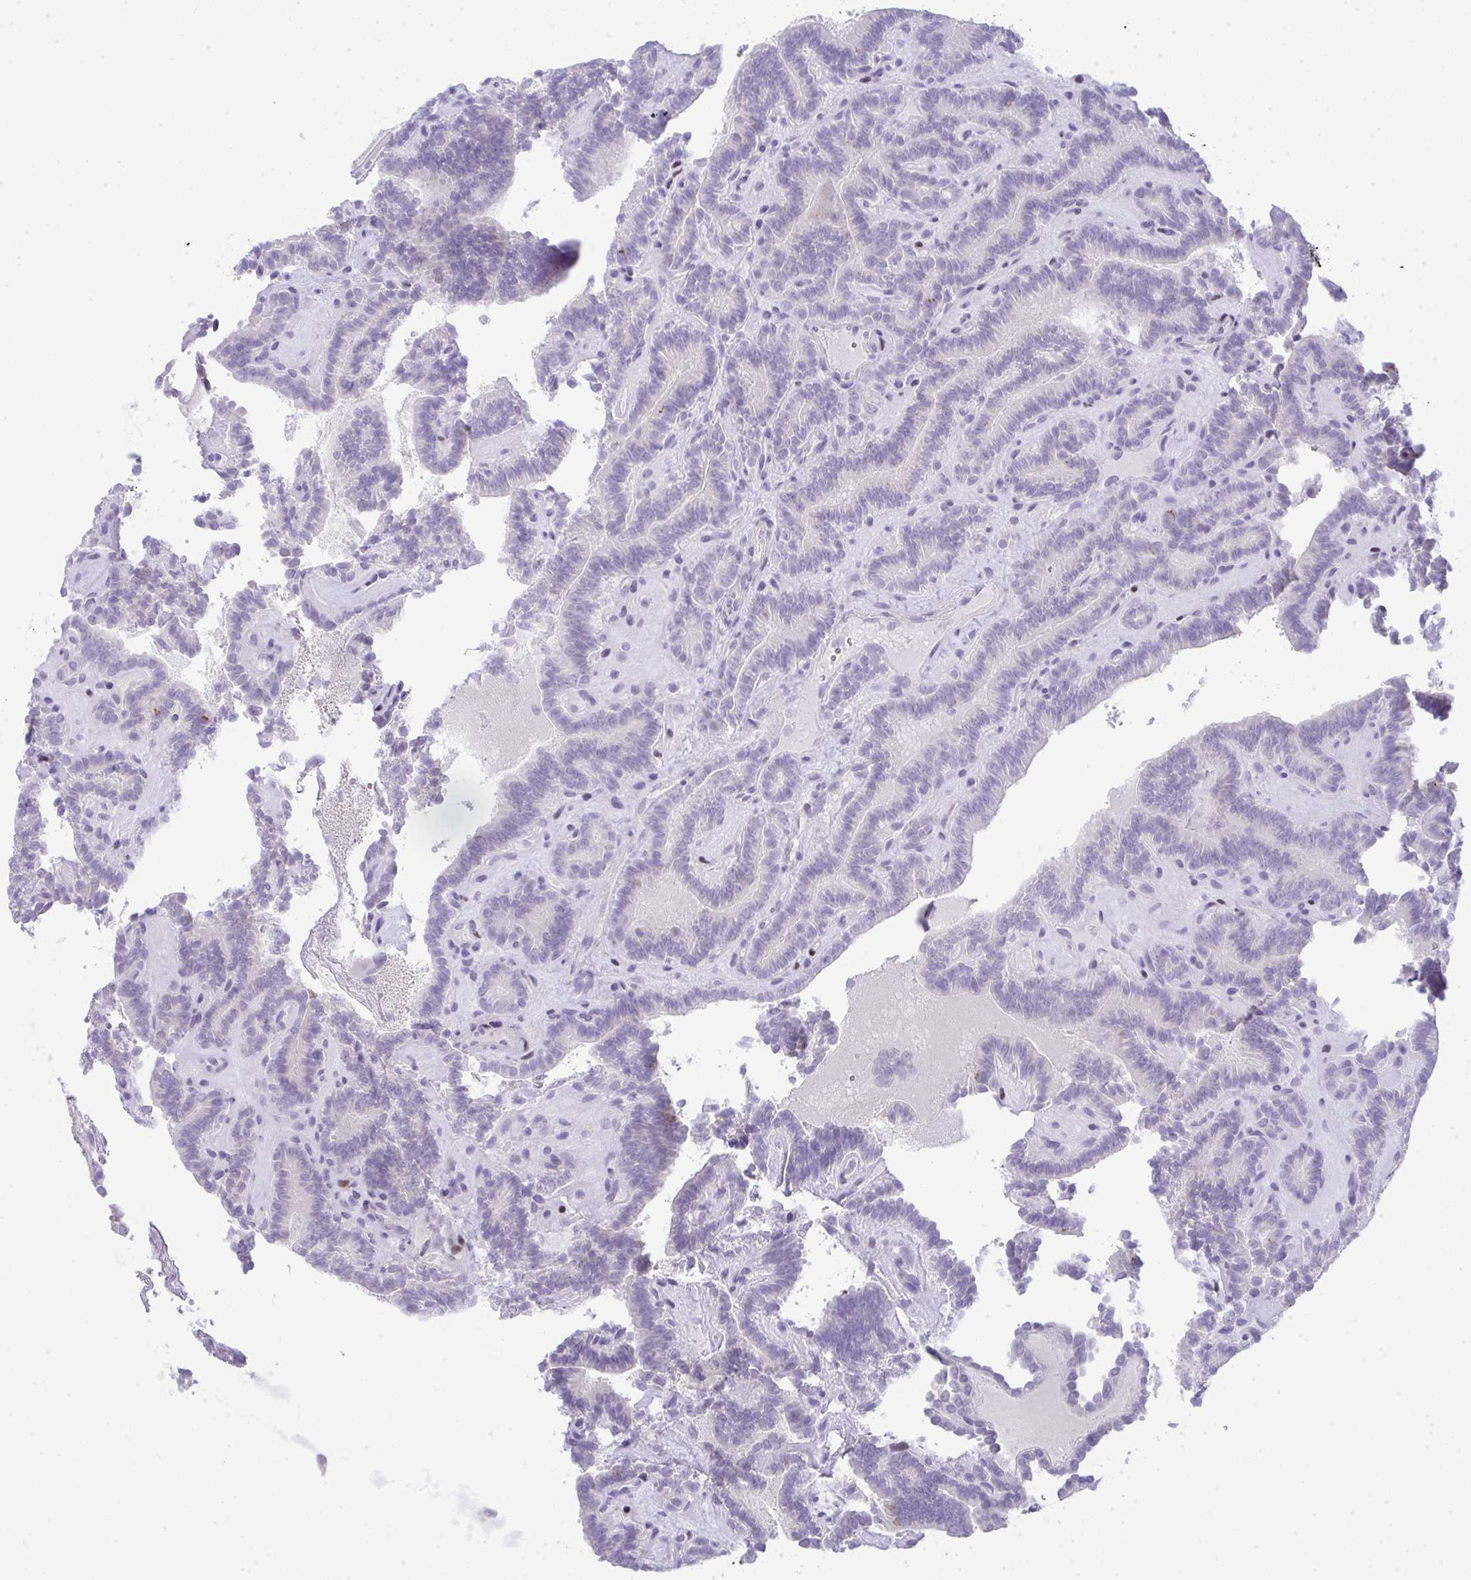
{"staining": {"intensity": "negative", "quantity": "none", "location": "none"}, "tissue": "thyroid cancer", "cell_type": "Tumor cells", "image_type": "cancer", "snomed": [{"axis": "morphology", "description": "Papillary adenocarcinoma, NOS"}, {"axis": "topography", "description": "Thyroid gland"}], "caption": "Immunohistochemical staining of thyroid cancer demonstrates no significant staining in tumor cells.", "gene": "GALNT16", "patient": {"sex": "female", "age": 21}}